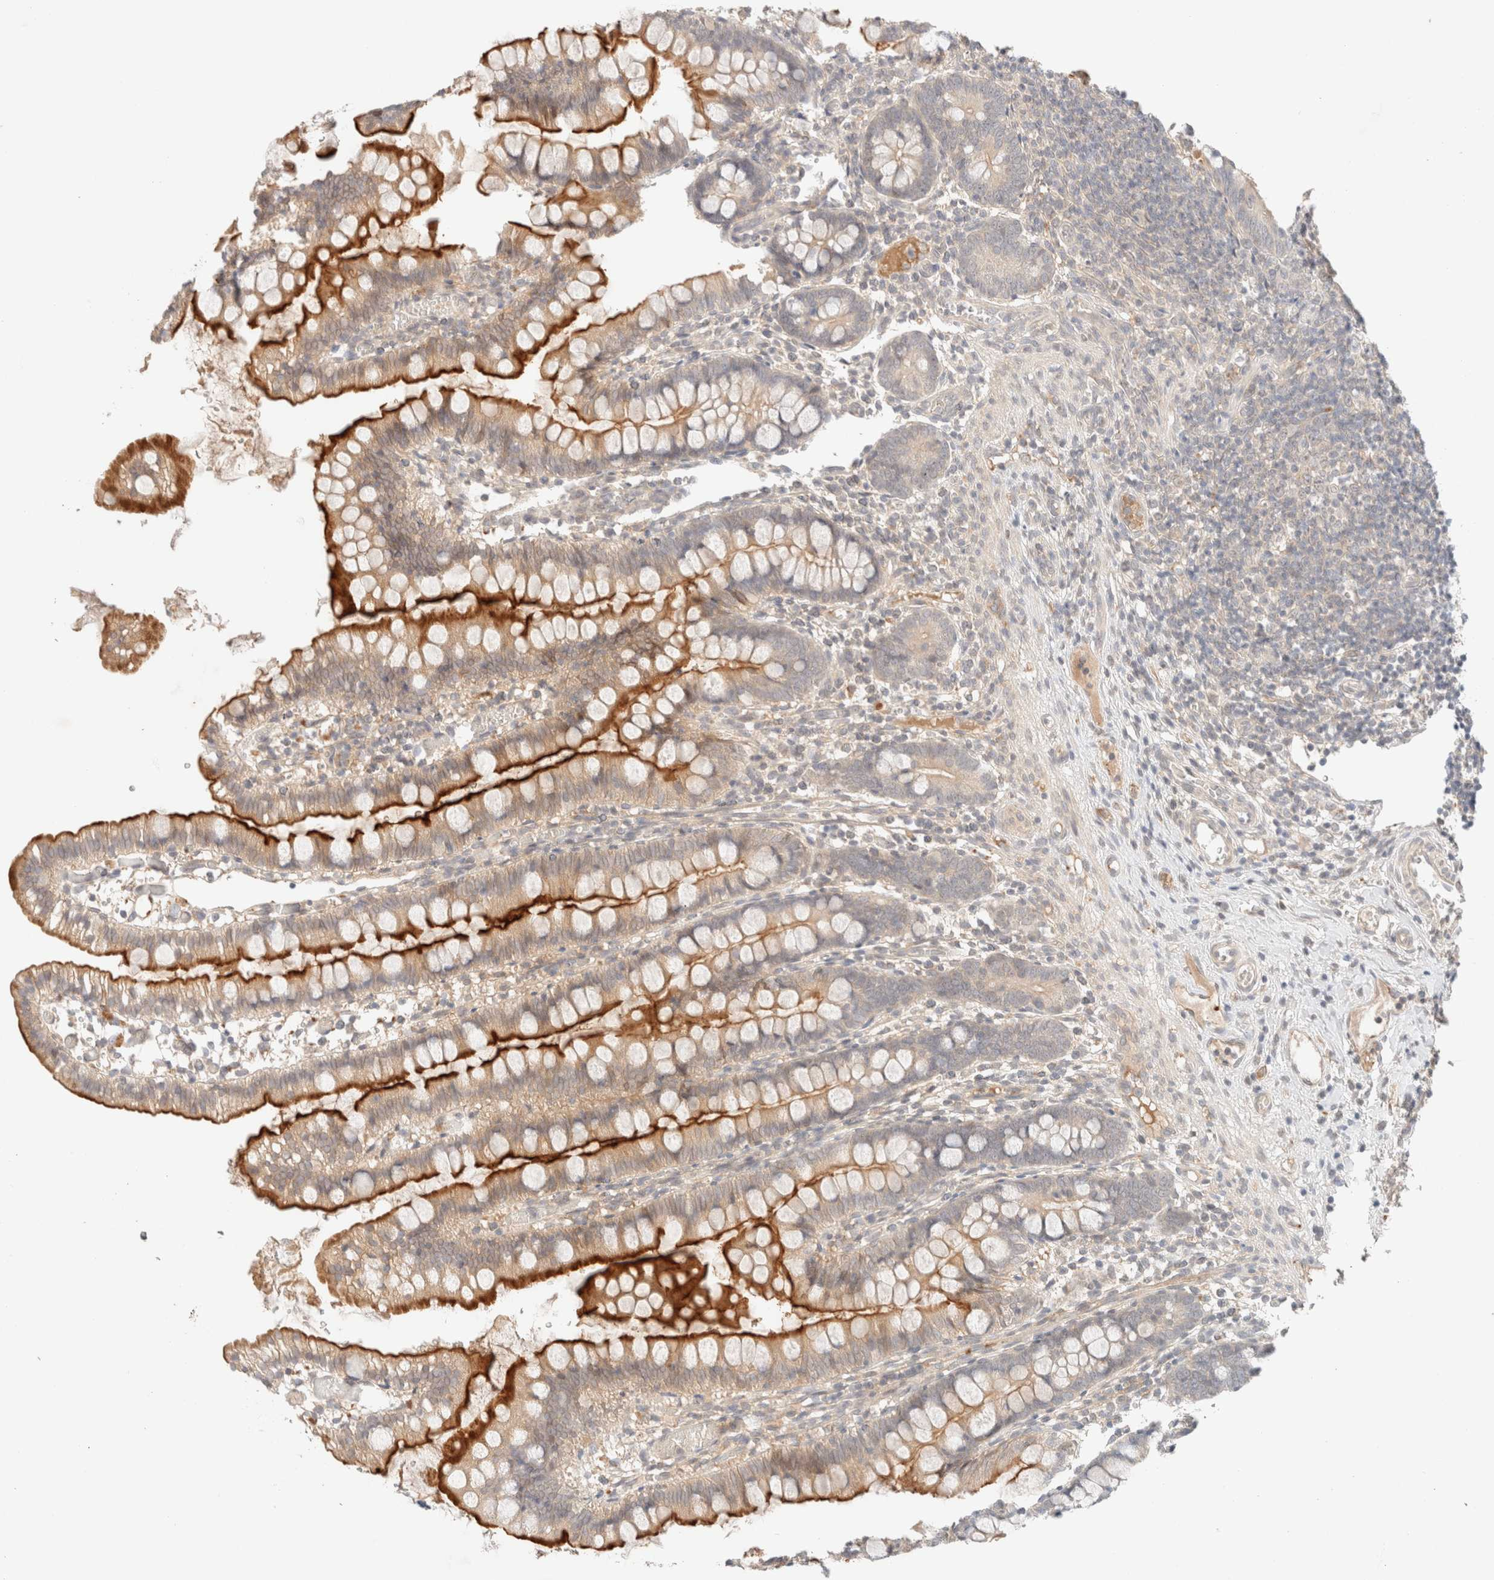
{"staining": {"intensity": "strong", "quantity": ">75%", "location": "cytoplasmic/membranous"}, "tissue": "small intestine", "cell_type": "Glandular cells", "image_type": "normal", "snomed": [{"axis": "morphology", "description": "Normal tissue, NOS"}, {"axis": "morphology", "description": "Developmental malformation"}, {"axis": "topography", "description": "Small intestine"}], "caption": "Immunohistochemistry (DAB (3,3'-diaminobenzidine)) staining of unremarkable small intestine displays strong cytoplasmic/membranous protein expression in approximately >75% of glandular cells. (Brightfield microscopy of DAB IHC at high magnification).", "gene": "SARM1", "patient": {"sex": "male"}}